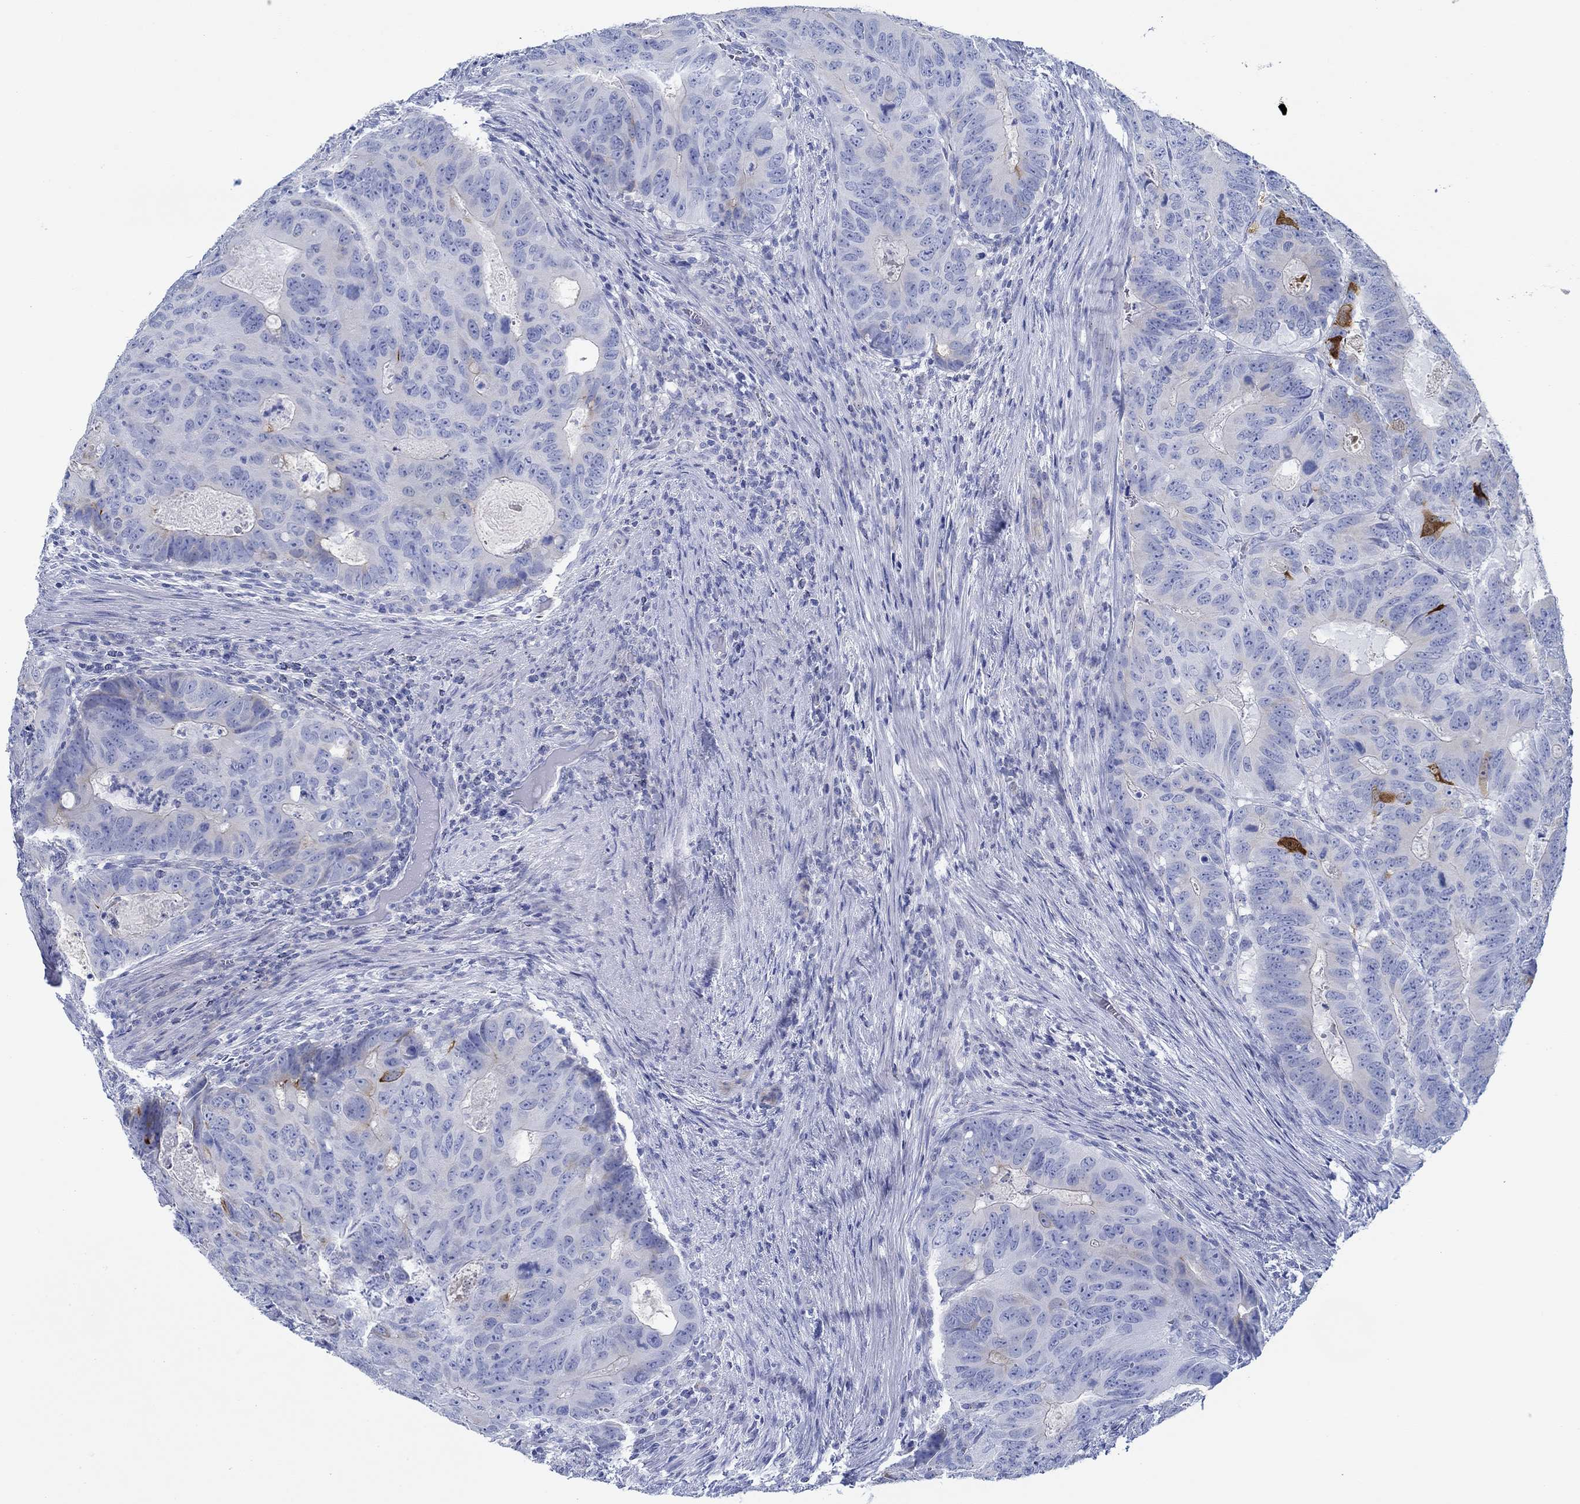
{"staining": {"intensity": "strong", "quantity": "<25%", "location": "cytoplasmic/membranous"}, "tissue": "colorectal cancer", "cell_type": "Tumor cells", "image_type": "cancer", "snomed": [{"axis": "morphology", "description": "Adenocarcinoma, NOS"}, {"axis": "topography", "description": "Colon"}], "caption": "There is medium levels of strong cytoplasmic/membranous positivity in tumor cells of colorectal adenocarcinoma, as demonstrated by immunohistochemical staining (brown color).", "gene": "IGFBP6", "patient": {"sex": "male", "age": 79}}